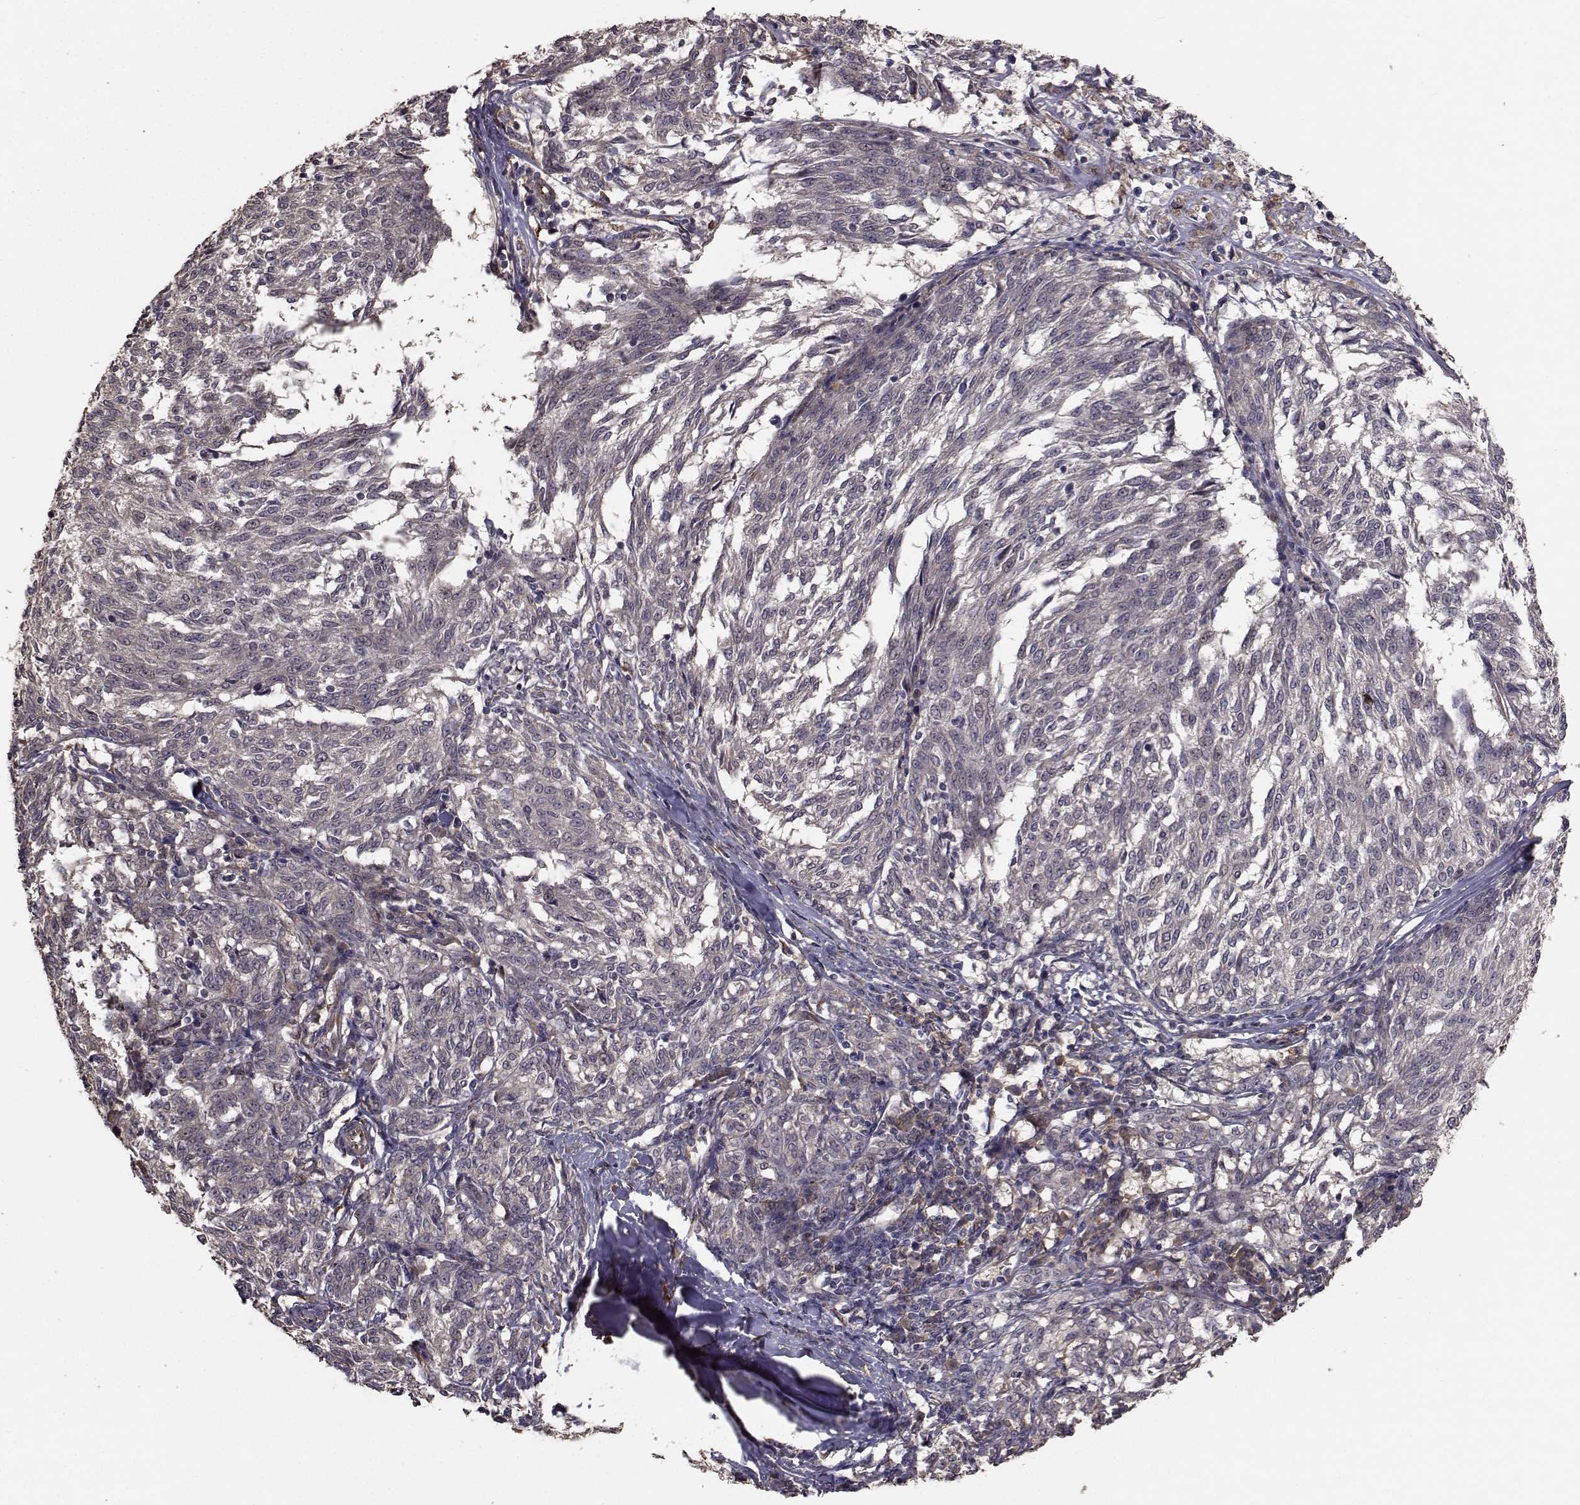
{"staining": {"intensity": "negative", "quantity": "none", "location": "none"}, "tissue": "melanoma", "cell_type": "Tumor cells", "image_type": "cancer", "snomed": [{"axis": "morphology", "description": "Malignant melanoma, NOS"}, {"axis": "topography", "description": "Skin"}], "caption": "A histopathology image of human malignant melanoma is negative for staining in tumor cells. (DAB (3,3'-diaminobenzidine) immunohistochemistry (IHC) with hematoxylin counter stain).", "gene": "TRIP10", "patient": {"sex": "female", "age": 72}}